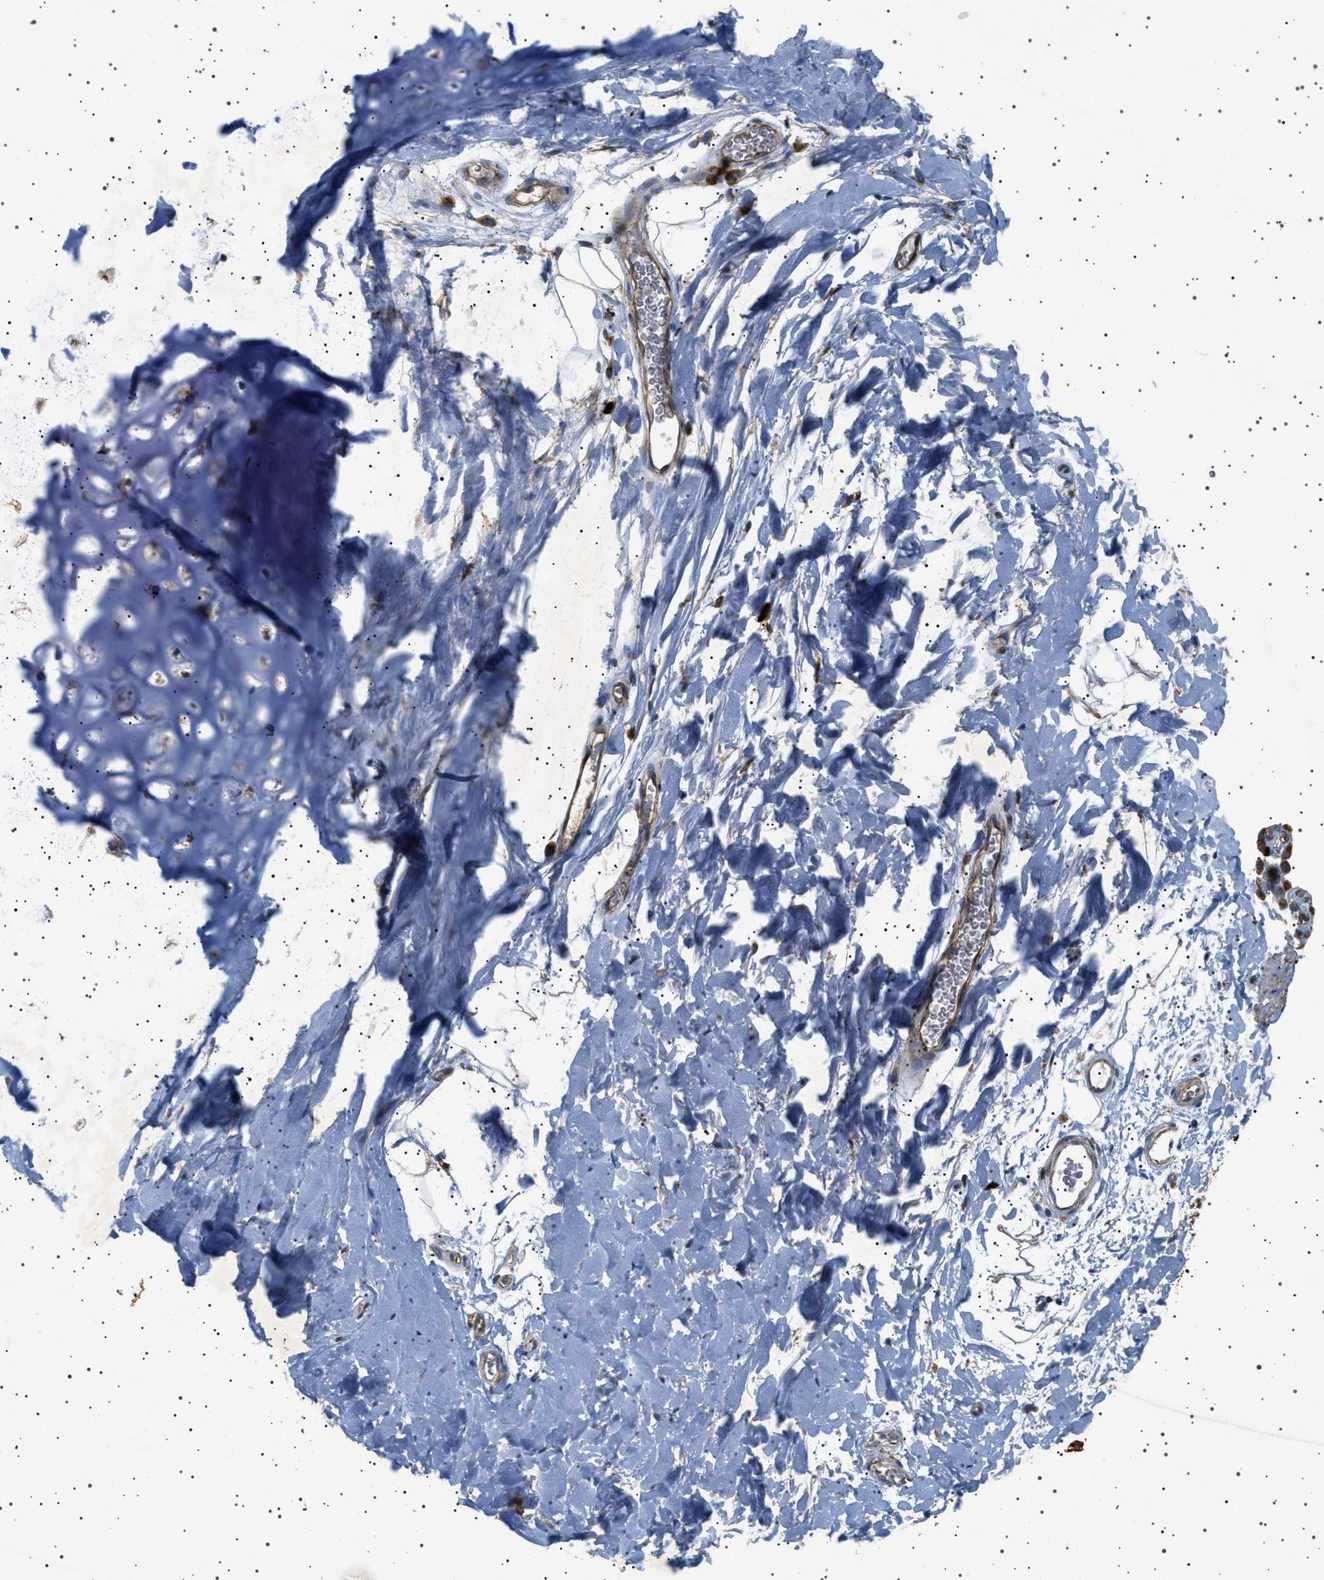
{"staining": {"intensity": "negative", "quantity": "none", "location": "none"}, "tissue": "adipose tissue", "cell_type": "Adipocytes", "image_type": "normal", "snomed": [{"axis": "morphology", "description": "Normal tissue, NOS"}, {"axis": "topography", "description": "Cartilage tissue"}, {"axis": "topography", "description": "Bronchus"}], "caption": "Immunohistochemical staining of benign adipose tissue demonstrates no significant expression in adipocytes.", "gene": "CCDC186", "patient": {"sex": "female", "age": 53}}